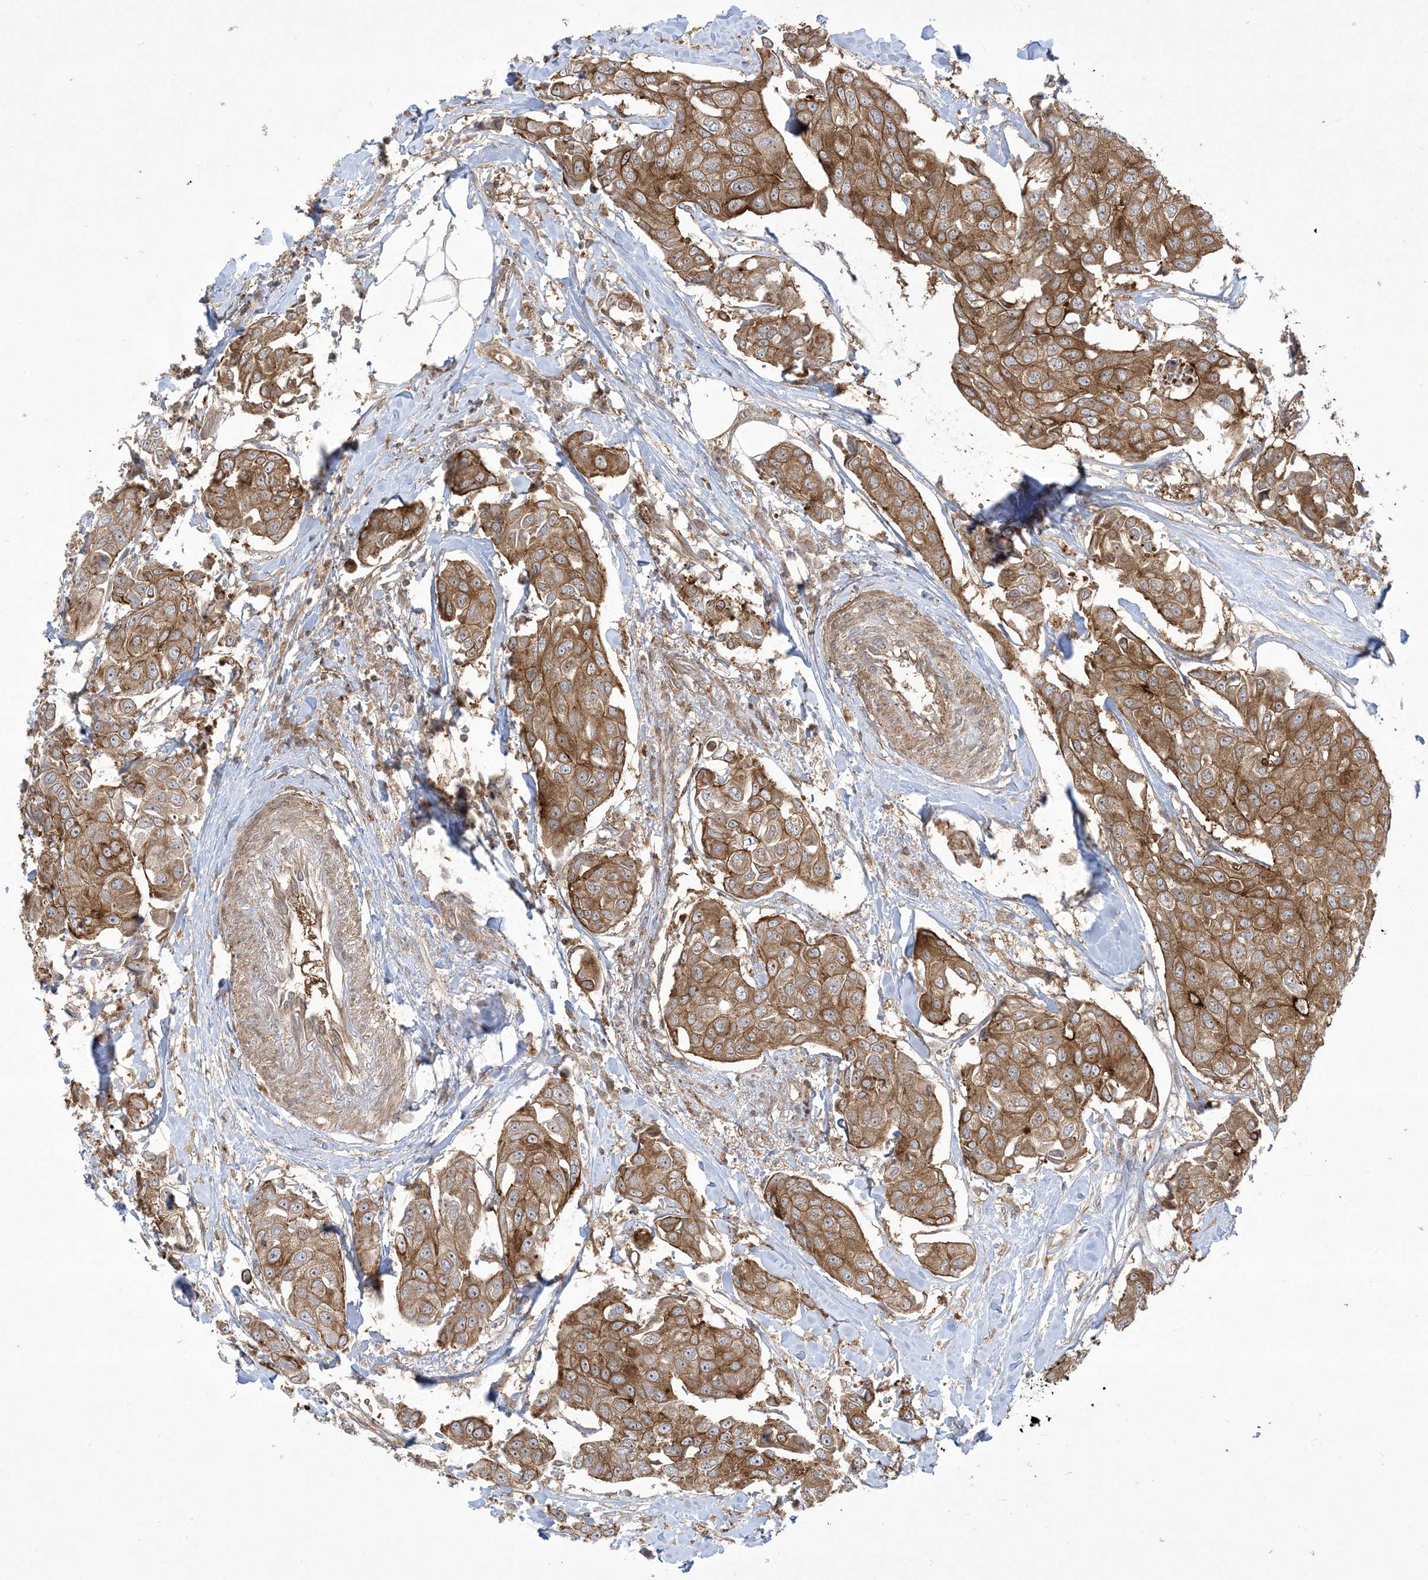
{"staining": {"intensity": "moderate", "quantity": ">75%", "location": "cytoplasmic/membranous,nuclear"}, "tissue": "breast cancer", "cell_type": "Tumor cells", "image_type": "cancer", "snomed": [{"axis": "morphology", "description": "Duct carcinoma"}, {"axis": "topography", "description": "Breast"}], "caption": "The micrograph demonstrates staining of invasive ductal carcinoma (breast), revealing moderate cytoplasmic/membranous and nuclear protein positivity (brown color) within tumor cells.", "gene": "SOGA3", "patient": {"sex": "female", "age": 80}}